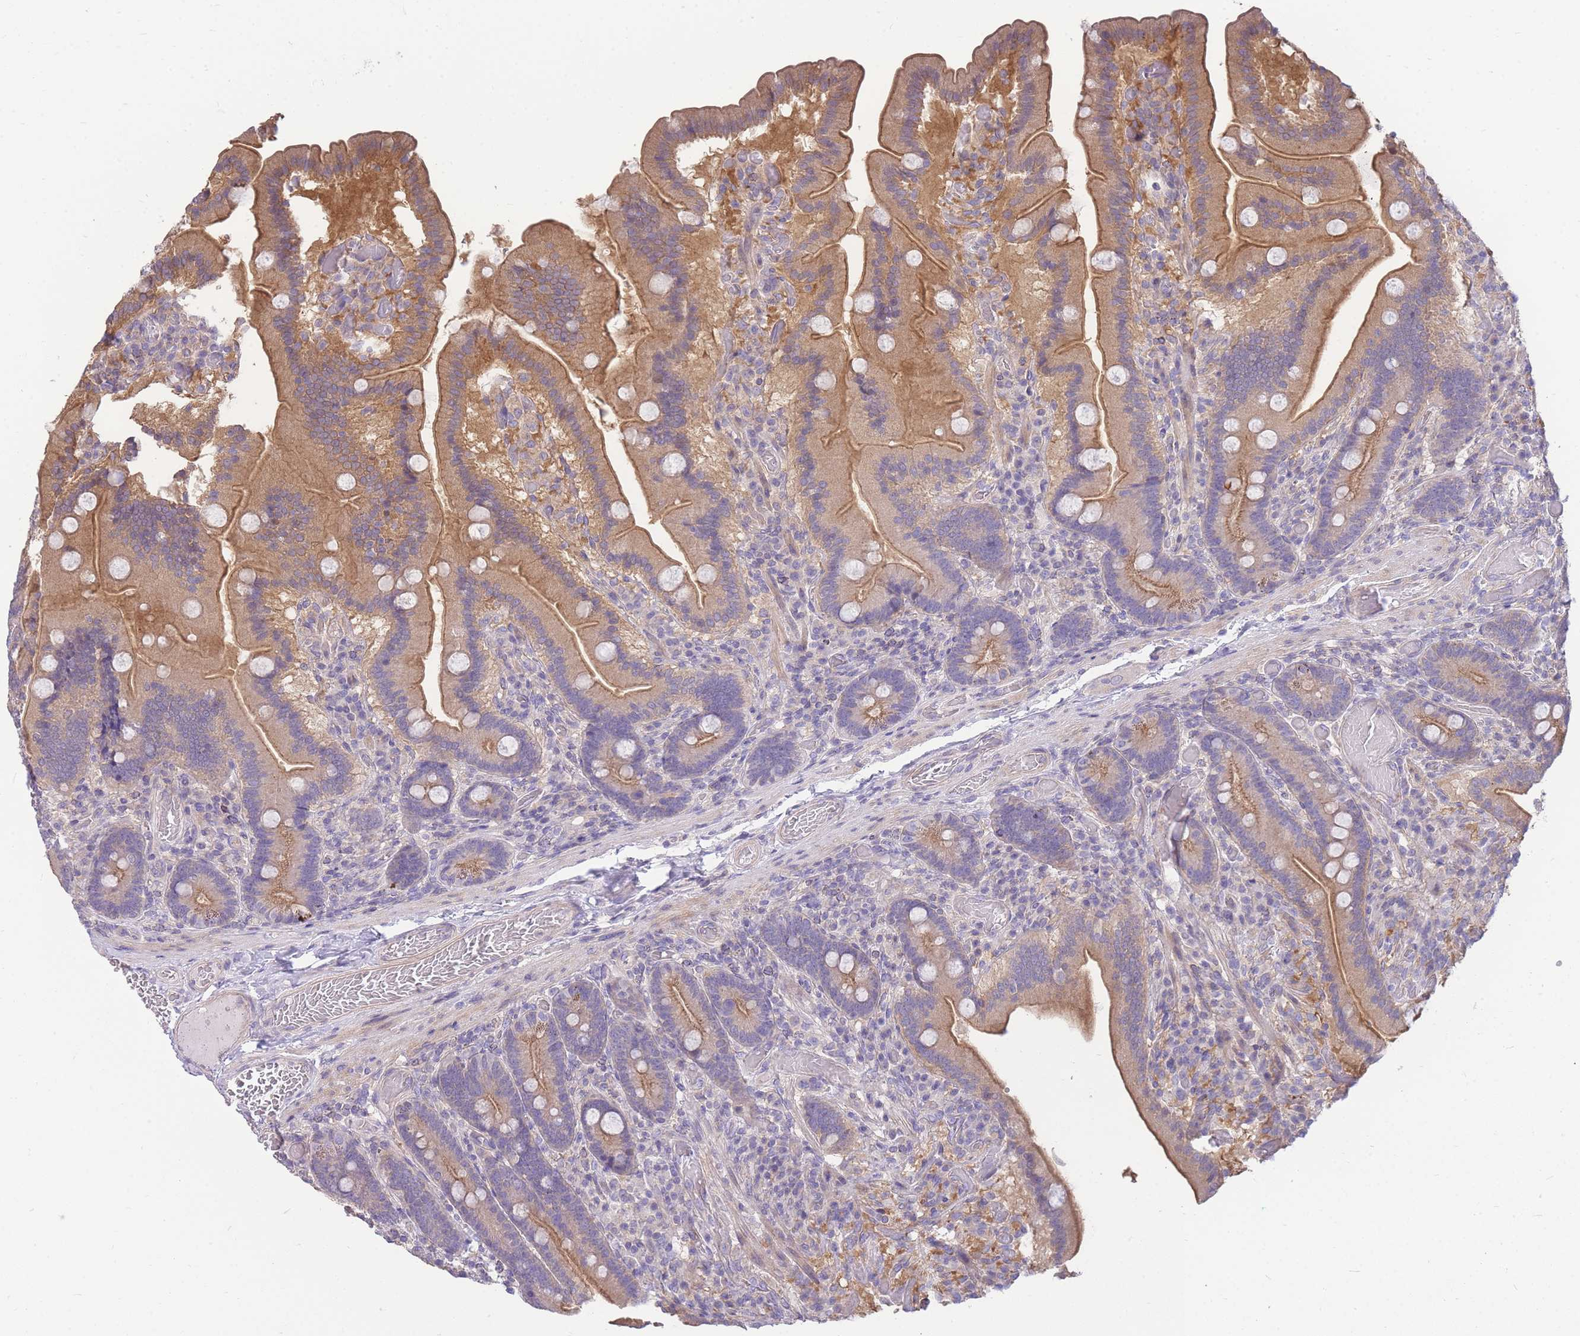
{"staining": {"intensity": "moderate", "quantity": ">75%", "location": "cytoplasmic/membranous"}, "tissue": "duodenum", "cell_type": "Glandular cells", "image_type": "normal", "snomed": [{"axis": "morphology", "description": "Normal tissue, NOS"}, {"axis": "topography", "description": "Duodenum"}], "caption": "Immunohistochemistry (IHC) histopathology image of benign duodenum: duodenum stained using IHC reveals medium levels of moderate protein expression localized specifically in the cytoplasmic/membranous of glandular cells, appearing as a cytoplasmic/membranous brown color.", "gene": "OR5T1", "patient": {"sex": "female", "age": 62}}